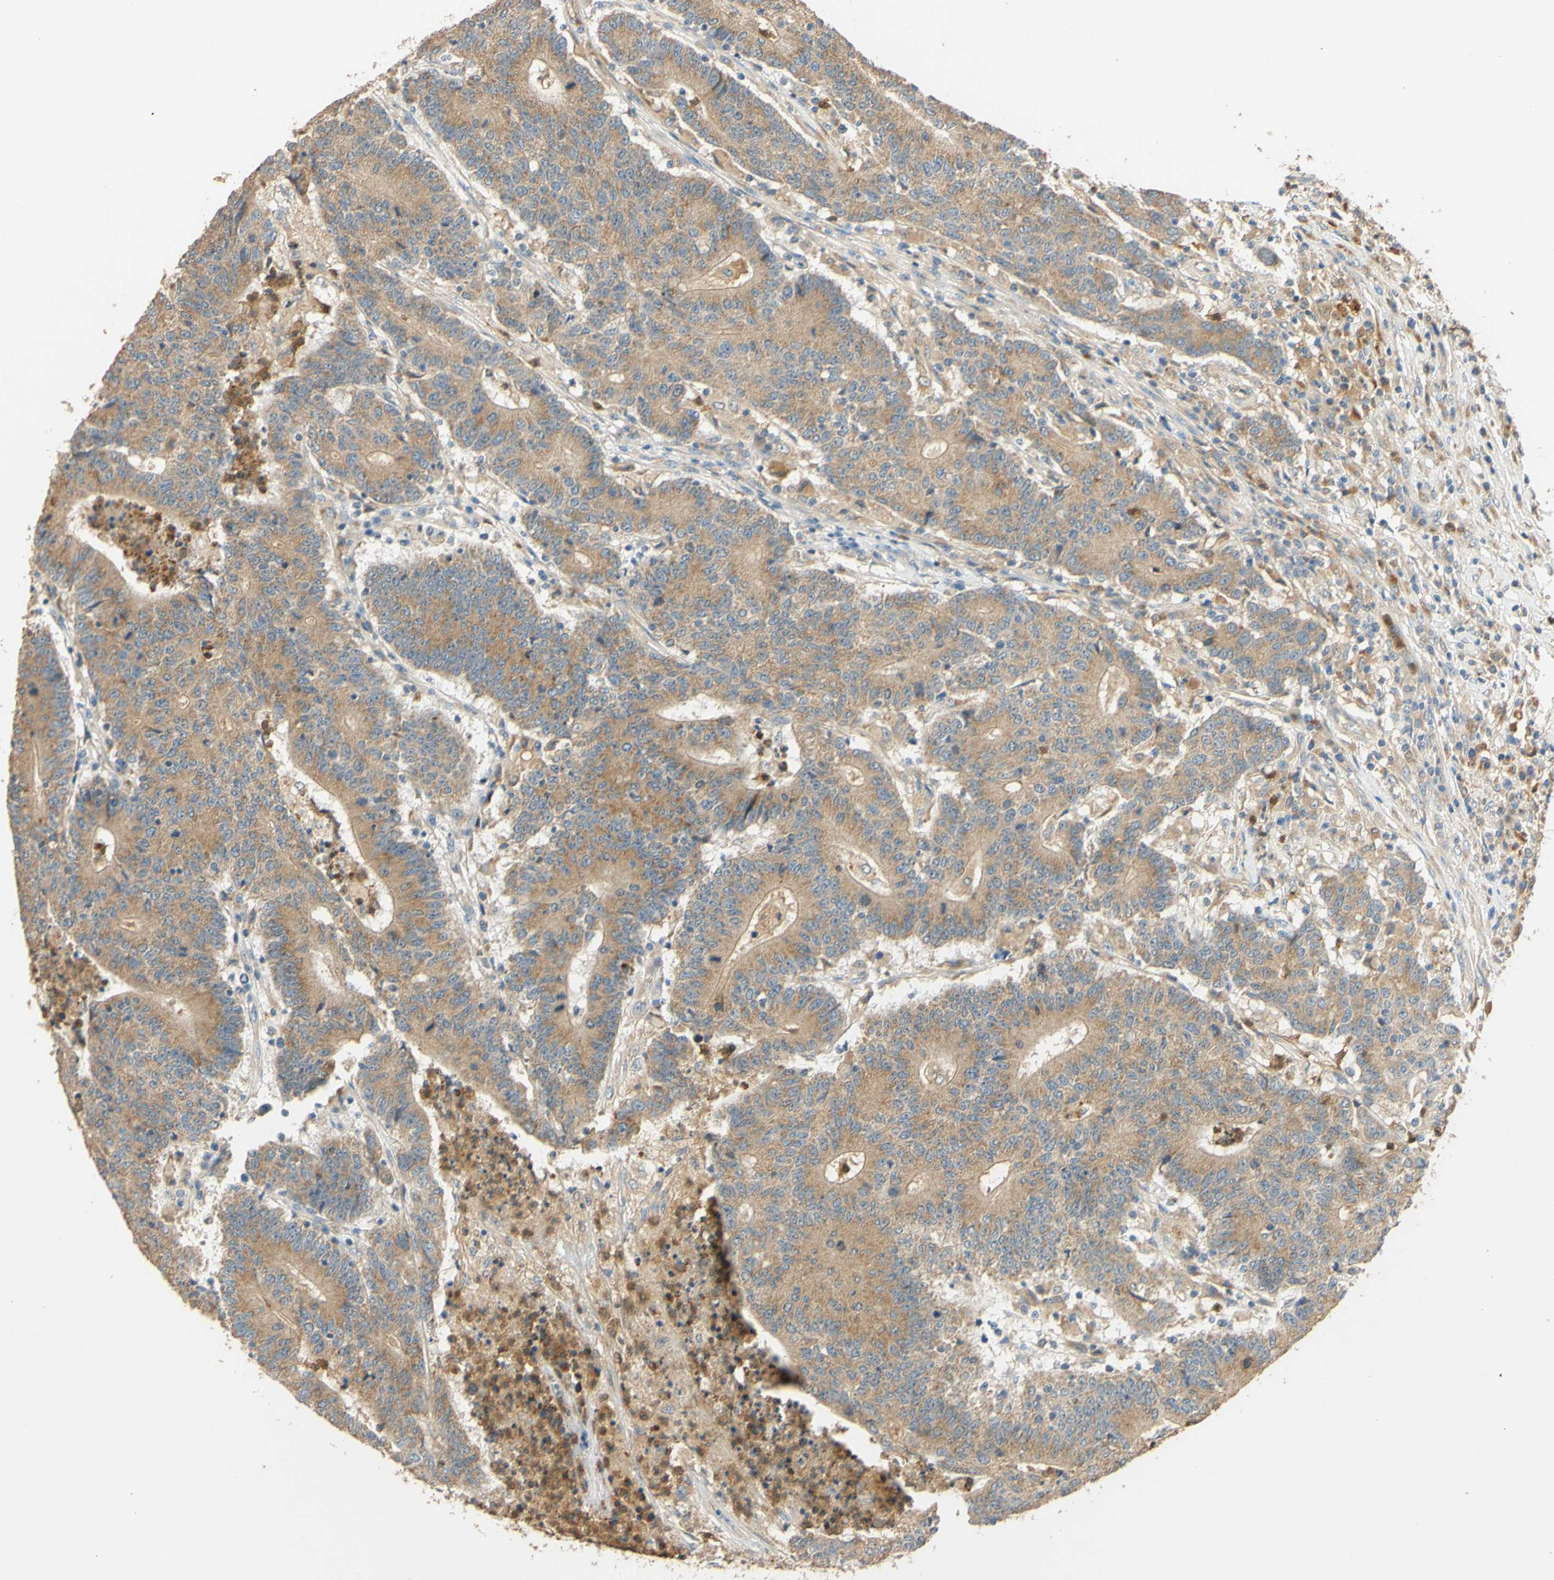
{"staining": {"intensity": "moderate", "quantity": ">75%", "location": "cytoplasmic/membranous"}, "tissue": "colorectal cancer", "cell_type": "Tumor cells", "image_type": "cancer", "snomed": [{"axis": "morphology", "description": "Normal tissue, NOS"}, {"axis": "morphology", "description": "Adenocarcinoma, NOS"}, {"axis": "topography", "description": "Colon"}], "caption": "Protein positivity by immunohistochemistry (IHC) shows moderate cytoplasmic/membranous positivity in approximately >75% of tumor cells in adenocarcinoma (colorectal). (Brightfield microscopy of DAB IHC at high magnification).", "gene": "ENTREP2", "patient": {"sex": "female", "age": 75}}